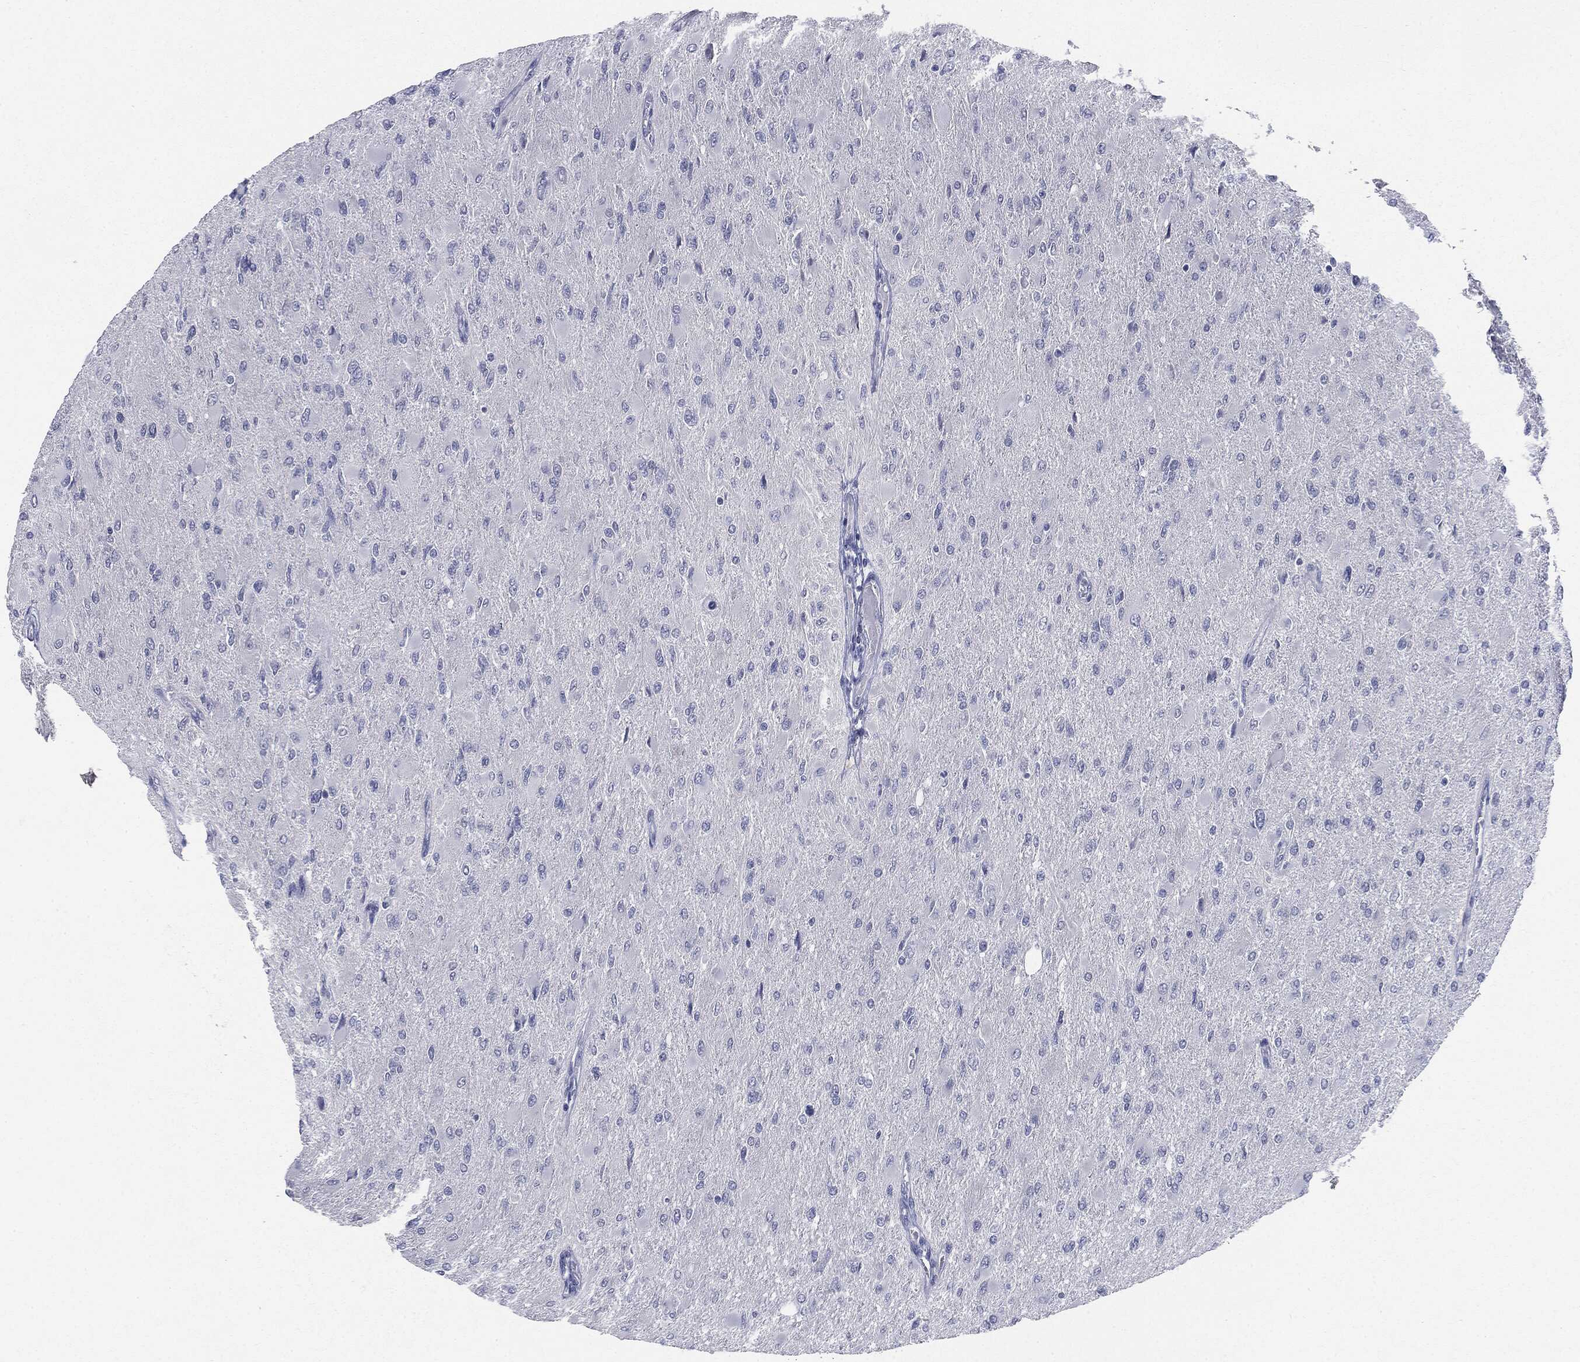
{"staining": {"intensity": "negative", "quantity": "none", "location": "none"}, "tissue": "glioma", "cell_type": "Tumor cells", "image_type": "cancer", "snomed": [{"axis": "morphology", "description": "Glioma, malignant, High grade"}, {"axis": "topography", "description": "Cerebral cortex"}], "caption": "Malignant glioma (high-grade) was stained to show a protein in brown. There is no significant positivity in tumor cells.", "gene": "CGB1", "patient": {"sex": "female", "age": 36}}